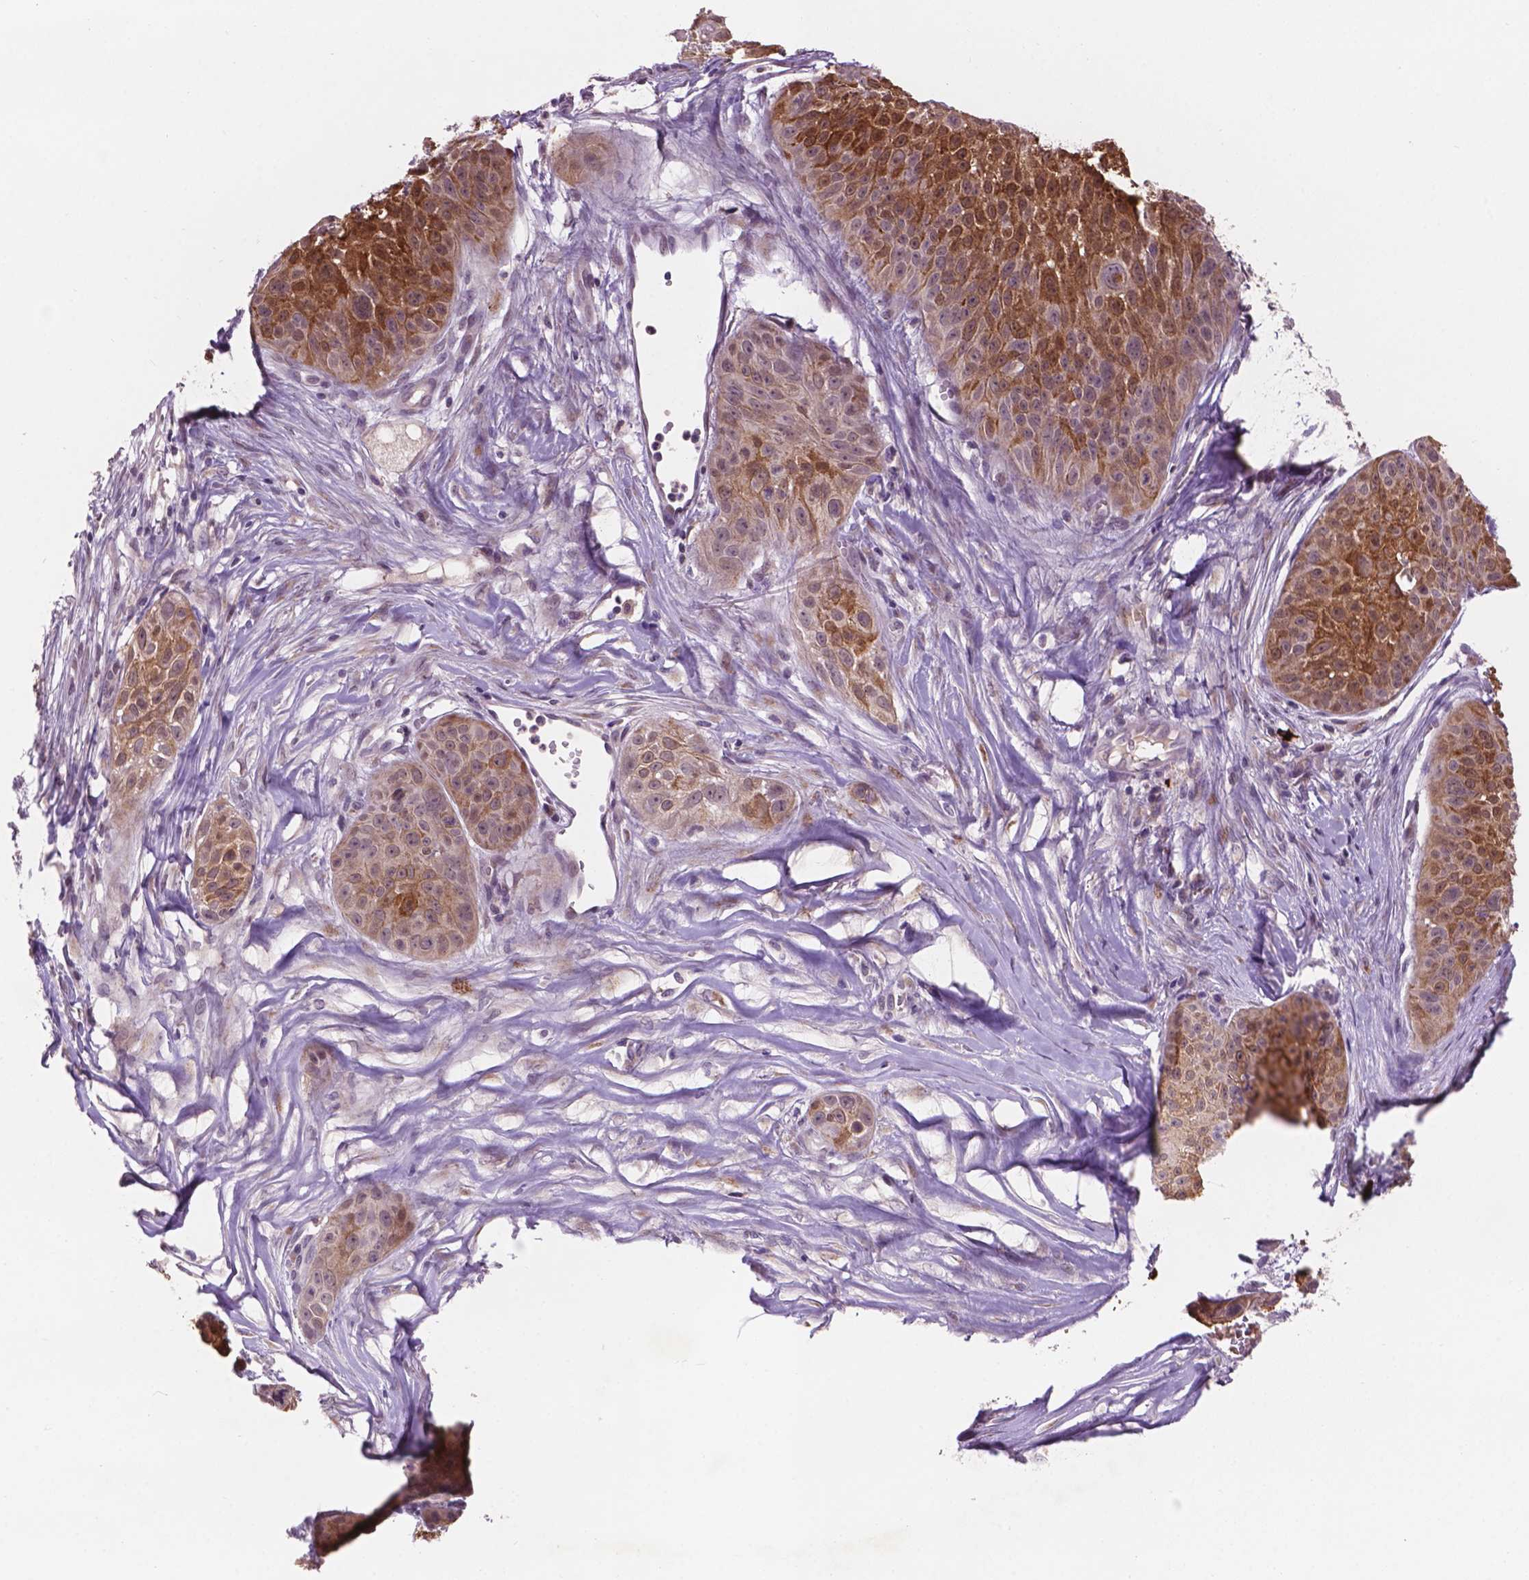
{"staining": {"intensity": "strong", "quantity": ">75%", "location": "cytoplasmic/membranous"}, "tissue": "skin cancer", "cell_type": "Tumor cells", "image_type": "cancer", "snomed": [{"axis": "morphology", "description": "Squamous cell carcinoma, NOS"}, {"axis": "topography", "description": "Skin"}, {"axis": "topography", "description": "Anal"}], "caption": "An immunohistochemistry photomicrograph of neoplastic tissue is shown. Protein staining in brown shows strong cytoplasmic/membranous positivity in skin cancer (squamous cell carcinoma) within tumor cells. The protein of interest is stained brown, and the nuclei are stained in blue (DAB IHC with brightfield microscopy, high magnification).", "gene": "GXYLT2", "patient": {"sex": "female", "age": 75}}